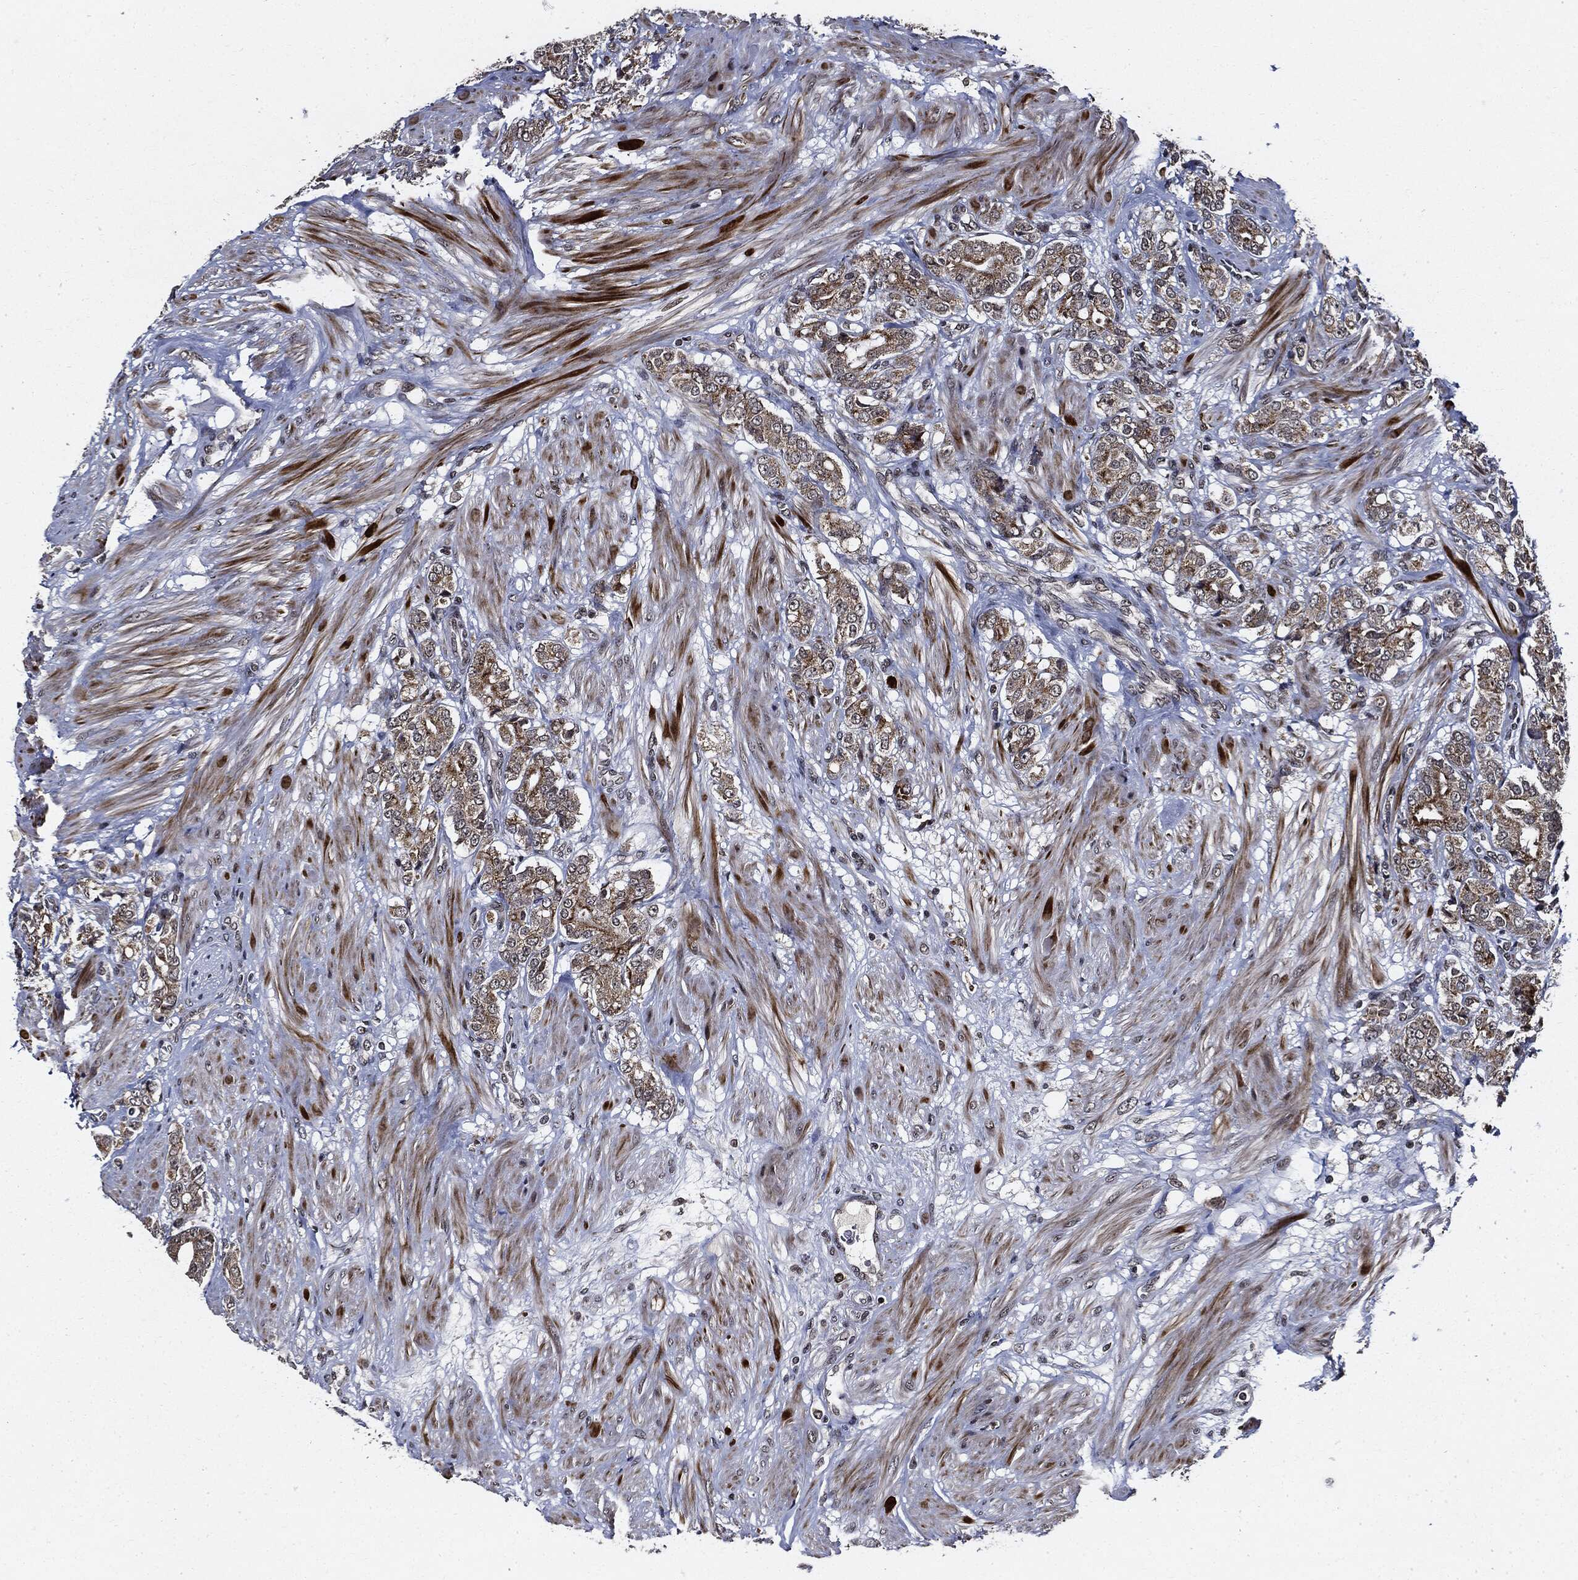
{"staining": {"intensity": "weak", "quantity": ">75%", "location": "cytoplasmic/membranous"}, "tissue": "prostate cancer", "cell_type": "Tumor cells", "image_type": "cancer", "snomed": [{"axis": "morphology", "description": "Adenocarcinoma, NOS"}, {"axis": "topography", "description": "Prostate and seminal vesicle, NOS"}, {"axis": "topography", "description": "Prostate"}], "caption": "DAB (3,3'-diaminobenzidine) immunohistochemical staining of human prostate adenocarcinoma demonstrates weak cytoplasmic/membranous protein expression in approximately >75% of tumor cells. Nuclei are stained in blue.", "gene": "SUGT1", "patient": {"sex": "male", "age": 67}}